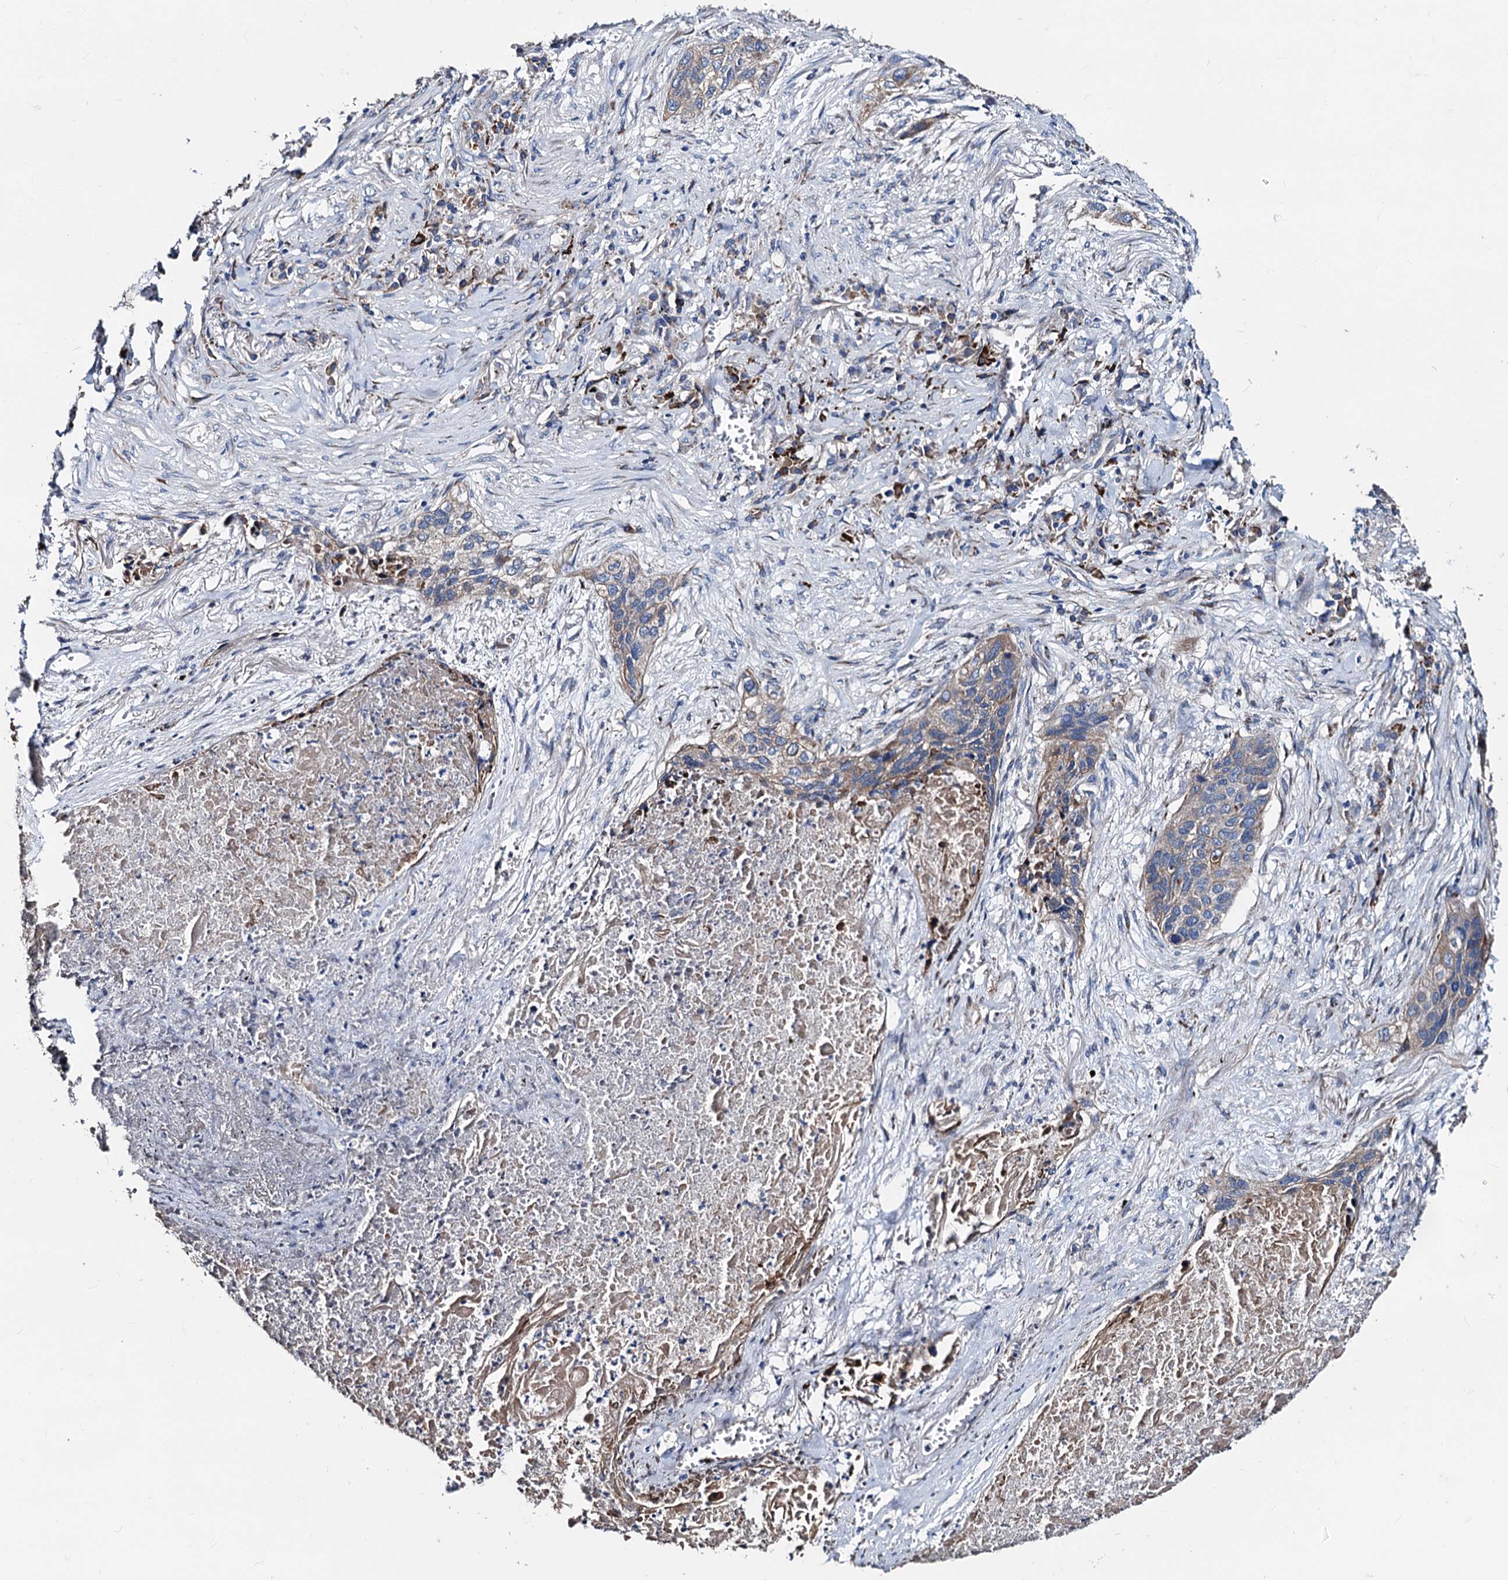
{"staining": {"intensity": "moderate", "quantity": "<25%", "location": "cytoplasmic/membranous"}, "tissue": "lung cancer", "cell_type": "Tumor cells", "image_type": "cancer", "snomed": [{"axis": "morphology", "description": "Squamous cell carcinoma, NOS"}, {"axis": "topography", "description": "Lung"}], "caption": "High-magnification brightfield microscopy of lung cancer stained with DAB (brown) and counterstained with hematoxylin (blue). tumor cells exhibit moderate cytoplasmic/membranous expression is seen in approximately<25% of cells.", "gene": "AKAP11", "patient": {"sex": "female", "age": 63}}